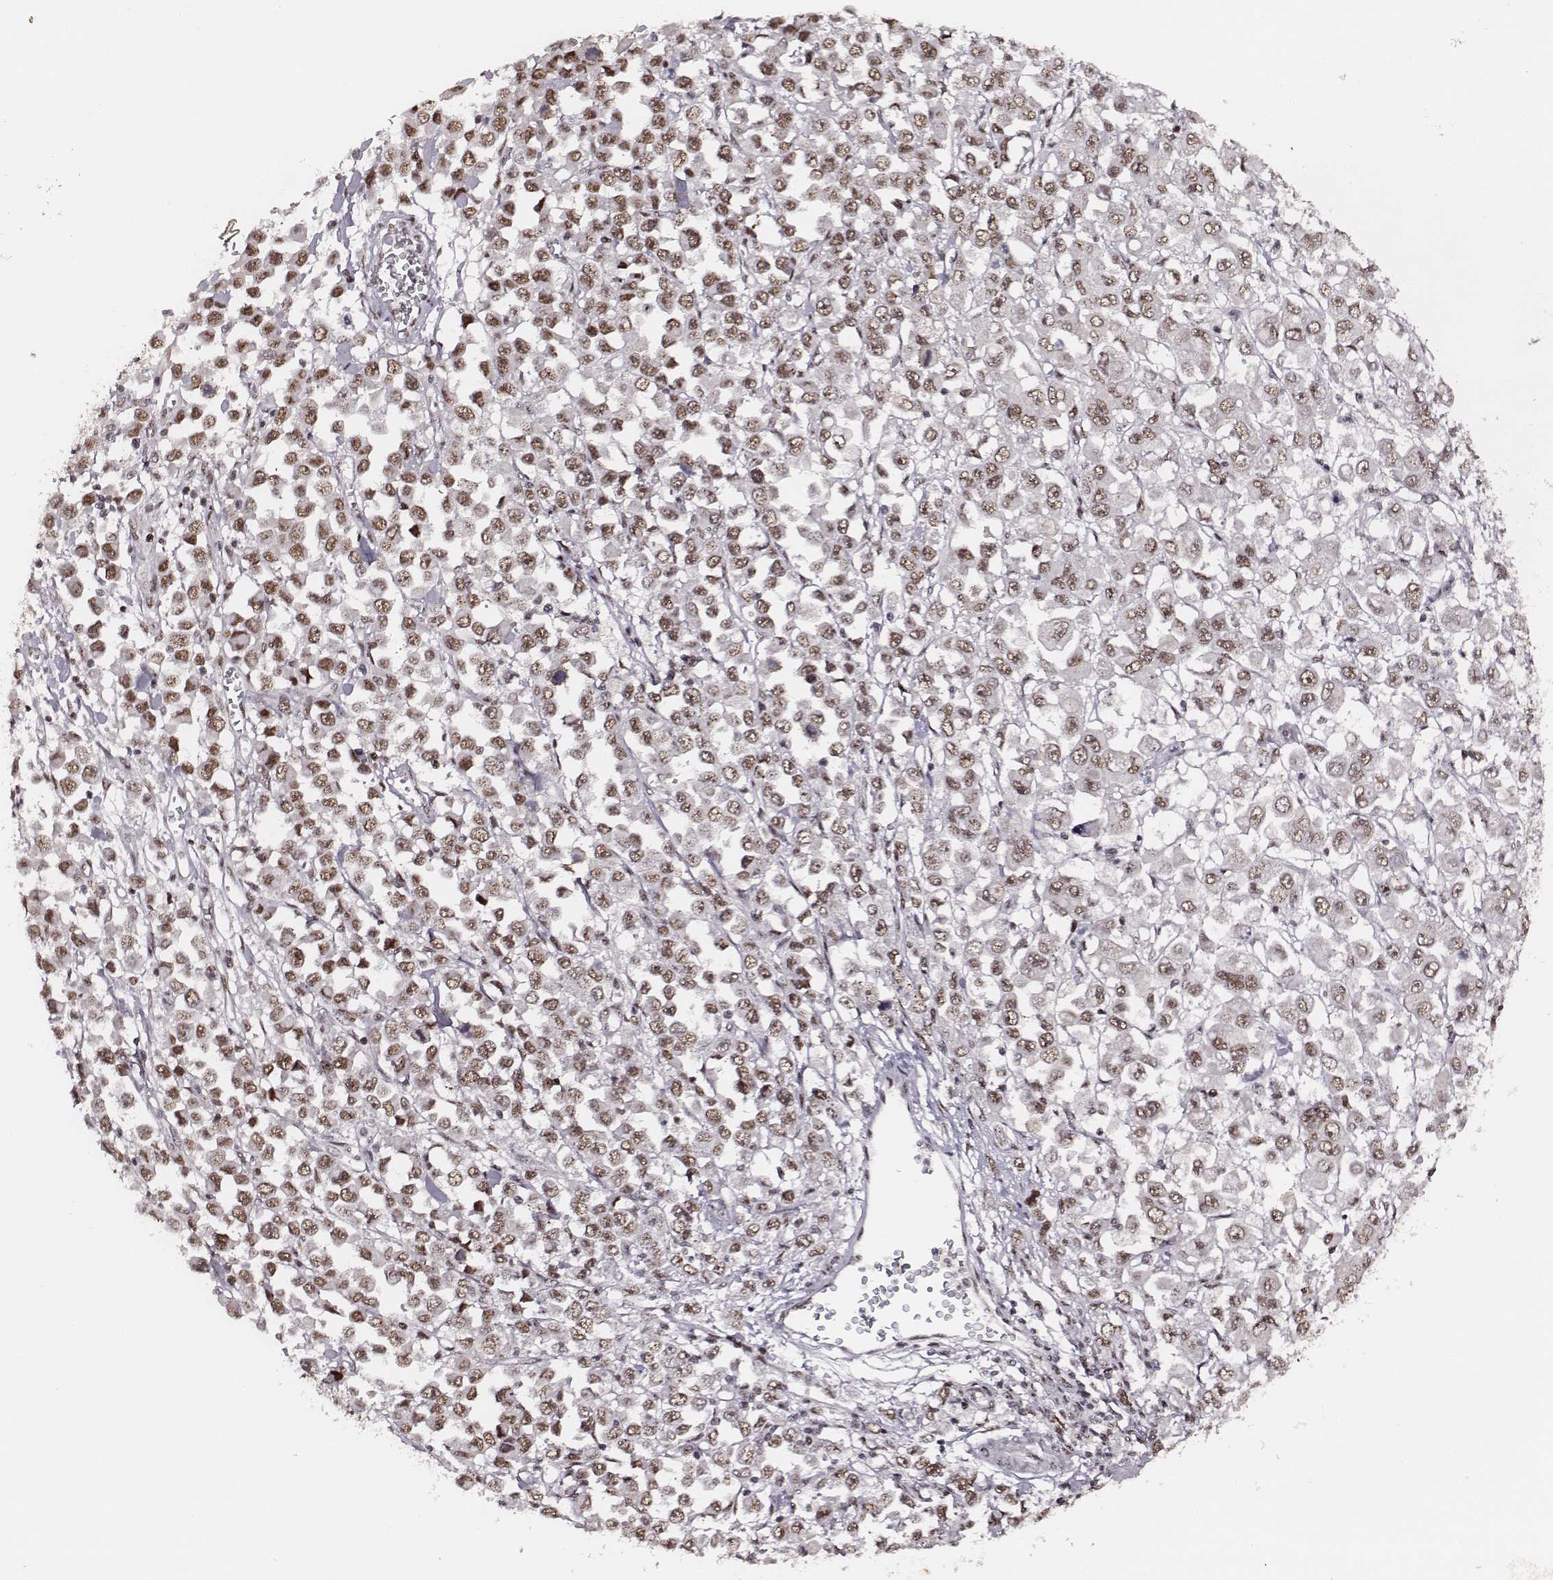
{"staining": {"intensity": "moderate", "quantity": ">75%", "location": "nuclear"}, "tissue": "stomach cancer", "cell_type": "Tumor cells", "image_type": "cancer", "snomed": [{"axis": "morphology", "description": "Adenocarcinoma, NOS"}, {"axis": "topography", "description": "Stomach, upper"}], "caption": "Approximately >75% of tumor cells in stomach cancer demonstrate moderate nuclear protein expression as visualized by brown immunohistochemical staining.", "gene": "PPARA", "patient": {"sex": "male", "age": 70}}